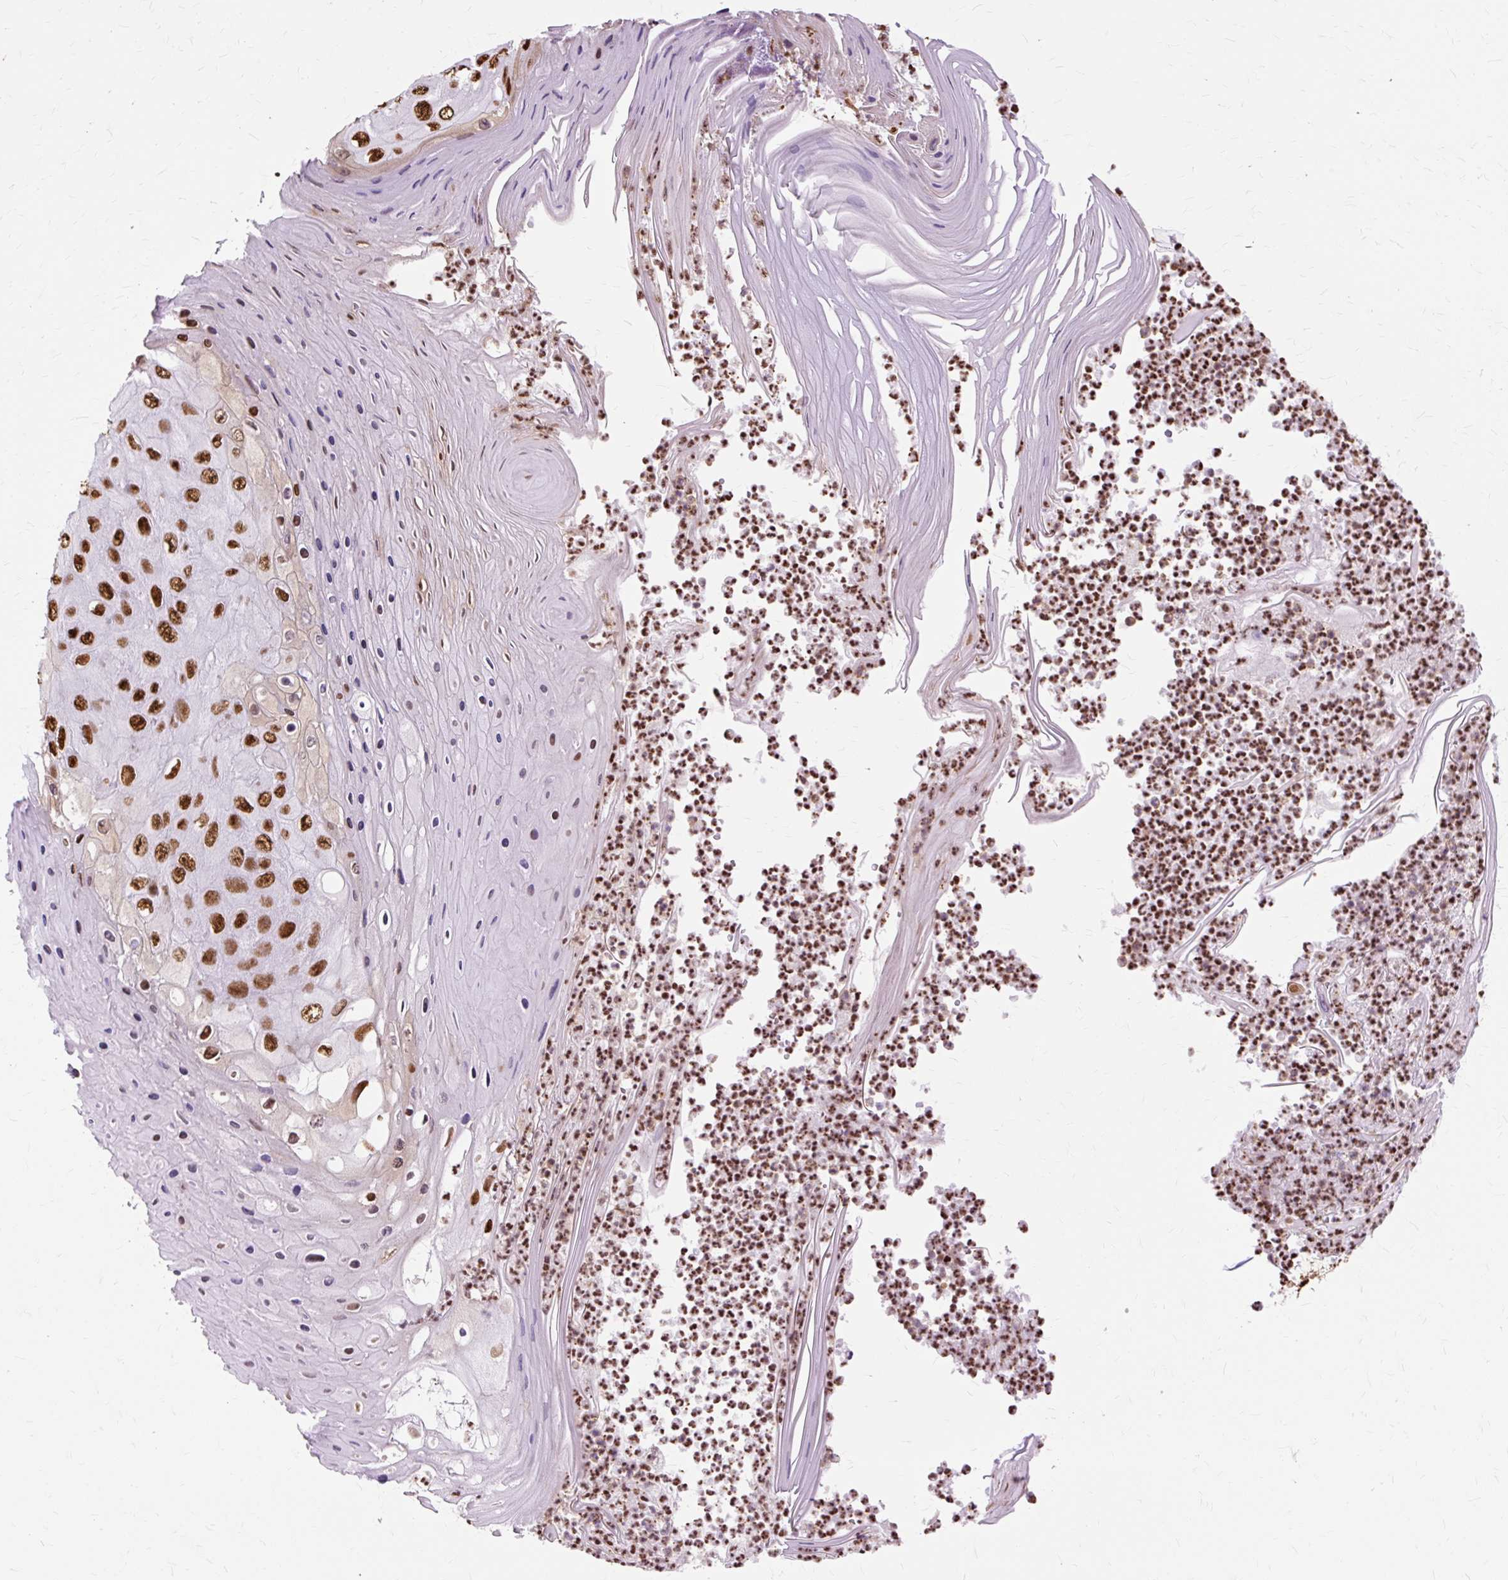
{"staining": {"intensity": "strong", "quantity": ">75%", "location": "nuclear"}, "tissue": "skin cancer", "cell_type": "Tumor cells", "image_type": "cancer", "snomed": [{"axis": "morphology", "description": "Squamous cell carcinoma, NOS"}, {"axis": "topography", "description": "Skin"}], "caption": "Immunohistochemical staining of skin squamous cell carcinoma shows strong nuclear protein positivity in approximately >75% of tumor cells.", "gene": "XRCC6", "patient": {"sex": "female", "age": 88}}